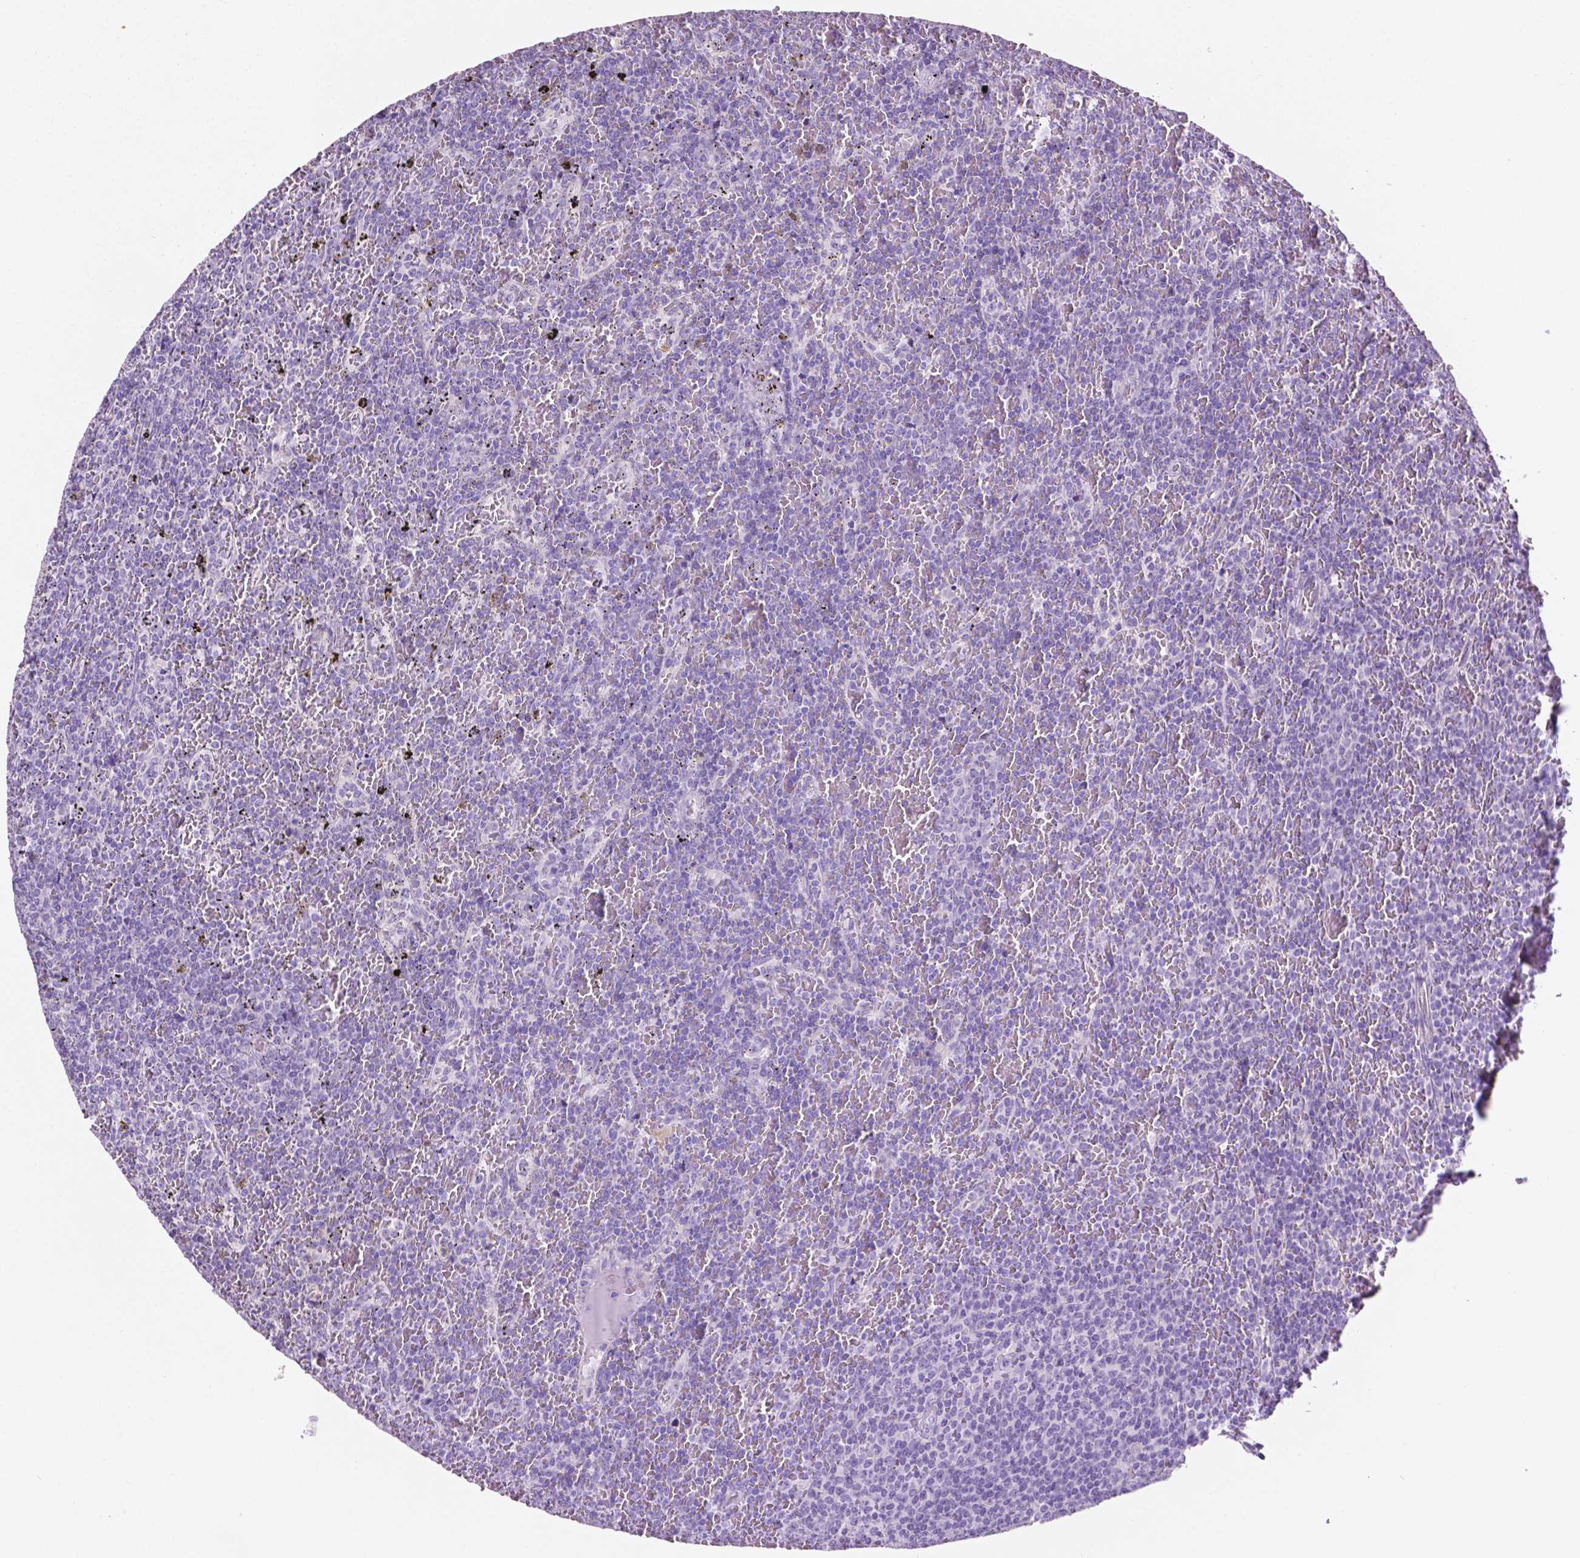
{"staining": {"intensity": "negative", "quantity": "none", "location": "none"}, "tissue": "lymphoma", "cell_type": "Tumor cells", "image_type": "cancer", "snomed": [{"axis": "morphology", "description": "Malignant lymphoma, non-Hodgkin's type, Low grade"}, {"axis": "topography", "description": "Spleen"}], "caption": "The immunohistochemistry (IHC) image has no significant positivity in tumor cells of lymphoma tissue.", "gene": "CLDN17", "patient": {"sex": "female", "age": 77}}